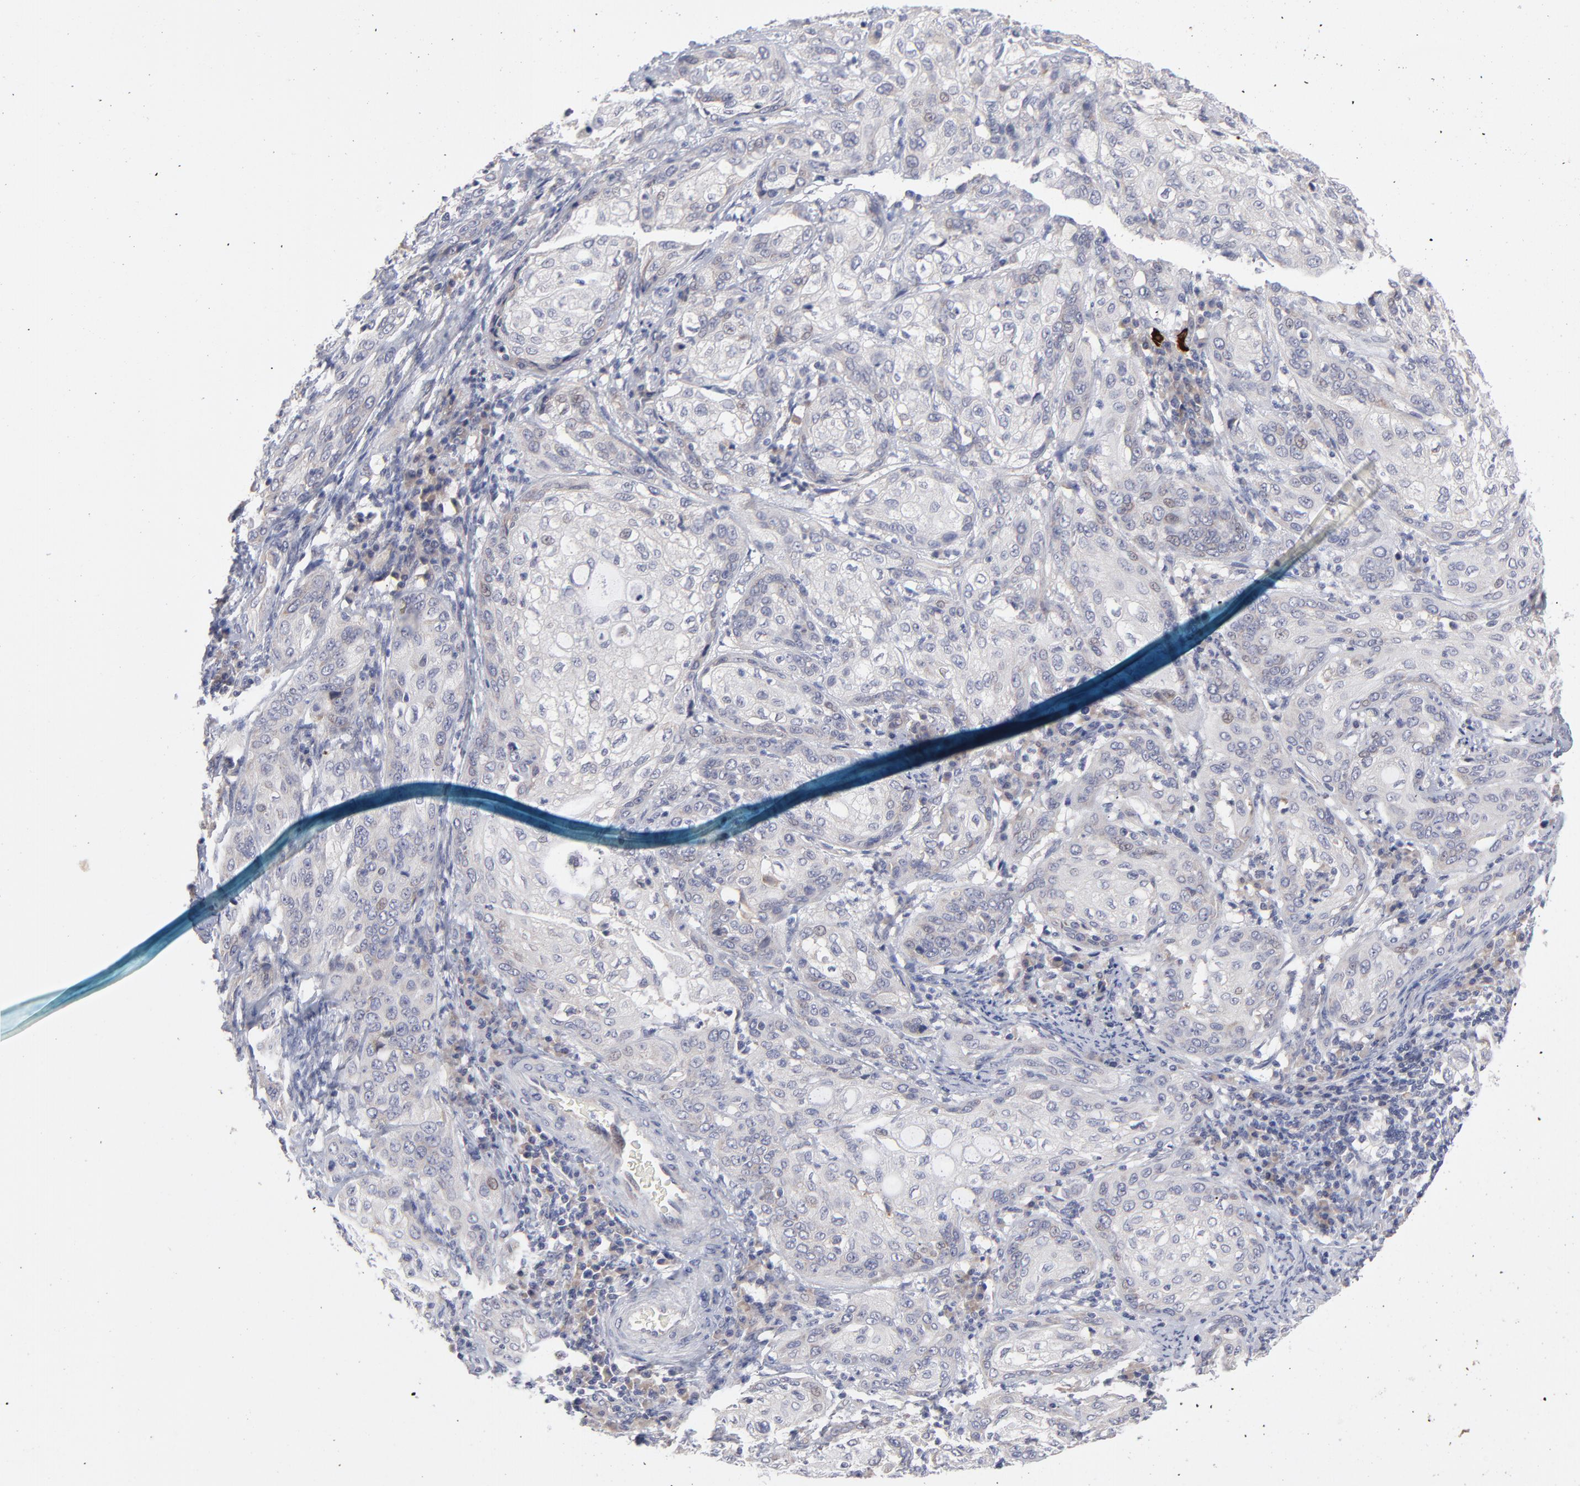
{"staining": {"intensity": "negative", "quantity": "none", "location": "none"}, "tissue": "cervical cancer", "cell_type": "Tumor cells", "image_type": "cancer", "snomed": [{"axis": "morphology", "description": "Squamous cell carcinoma, NOS"}, {"axis": "topography", "description": "Cervix"}], "caption": "DAB (3,3'-diaminobenzidine) immunohistochemical staining of squamous cell carcinoma (cervical) exhibits no significant staining in tumor cells. (DAB (3,3'-diaminobenzidine) immunohistochemistry visualized using brightfield microscopy, high magnification).", "gene": "RPS24", "patient": {"sex": "female", "age": 41}}